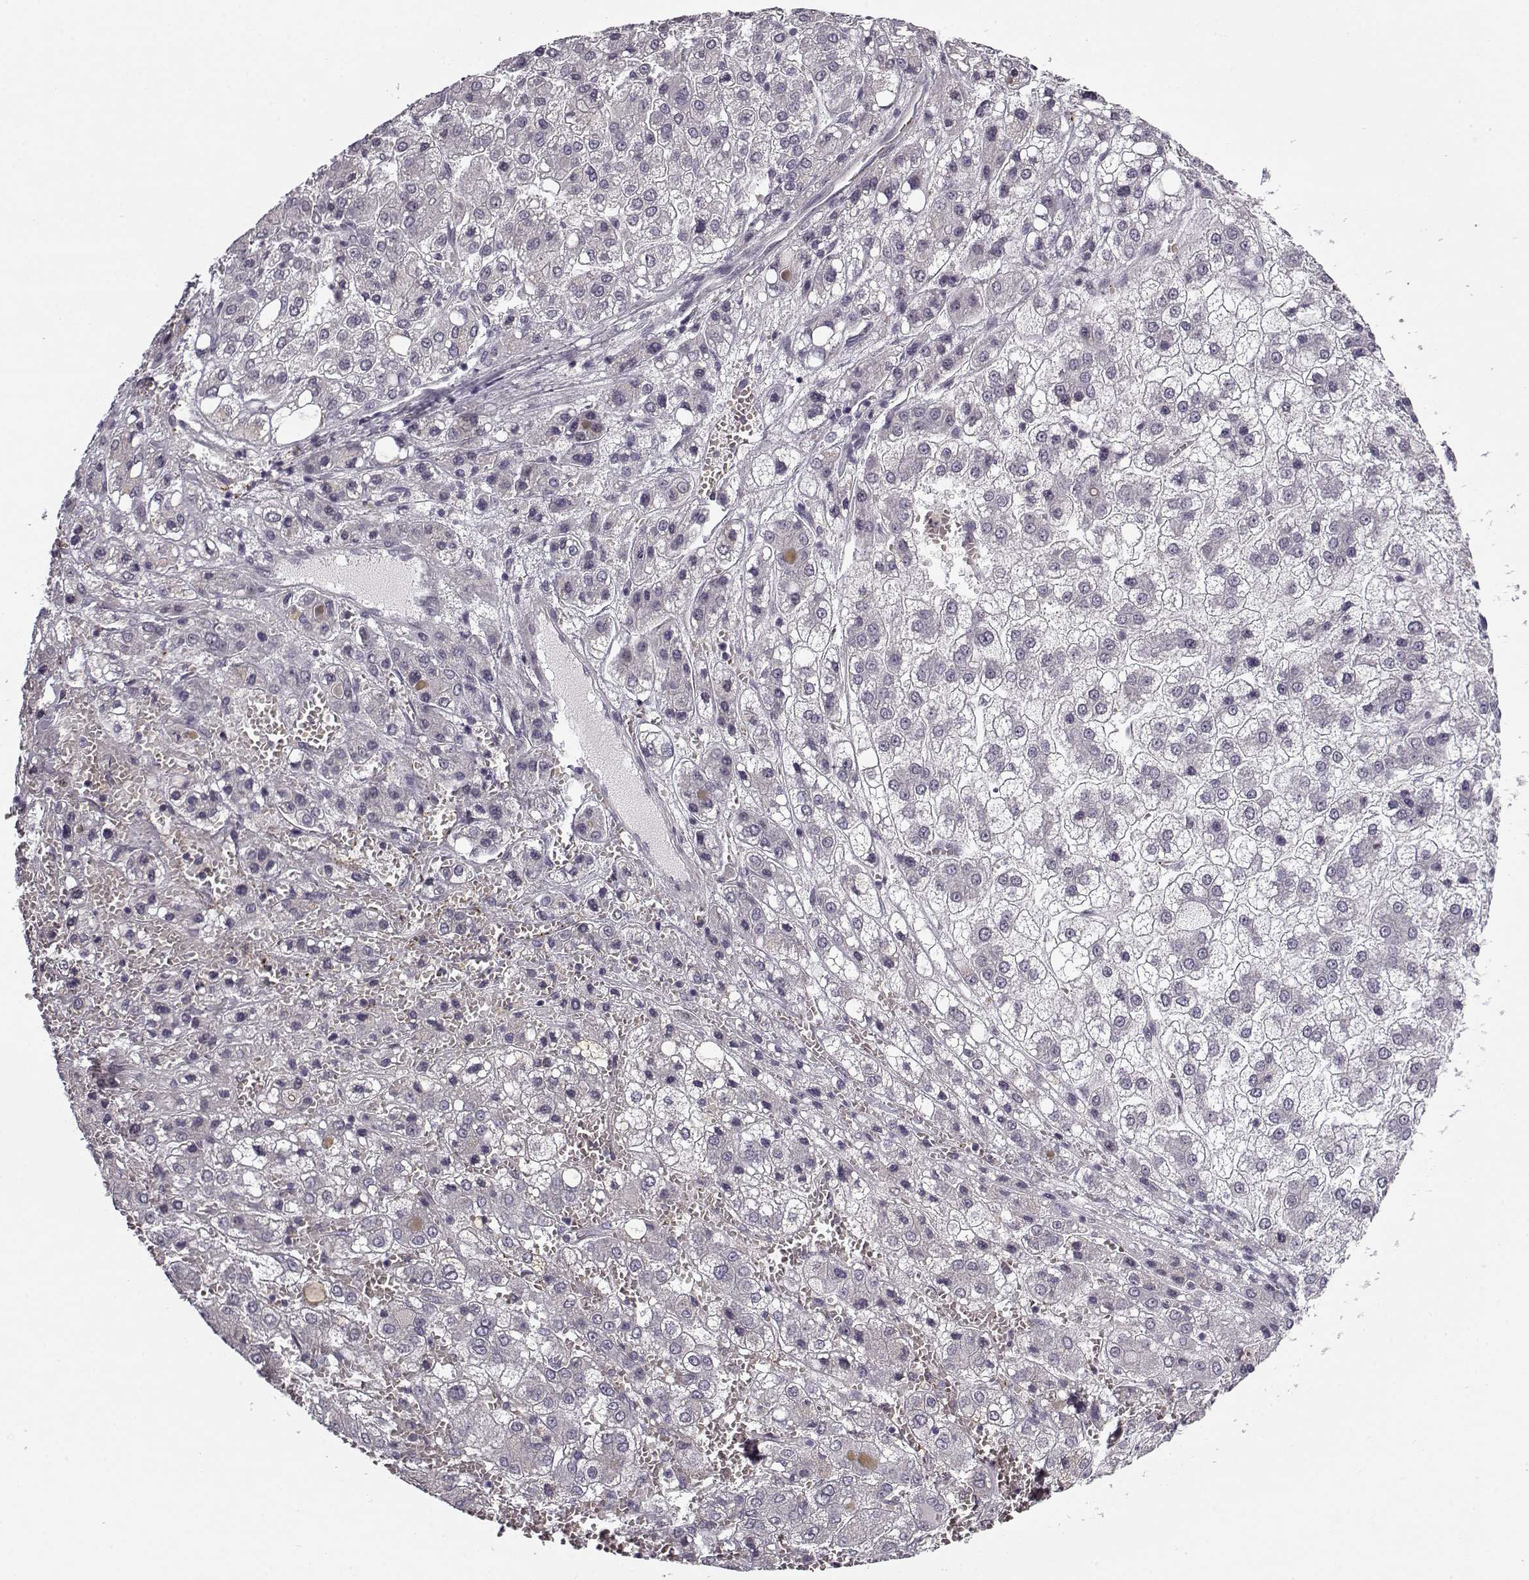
{"staining": {"intensity": "negative", "quantity": "none", "location": "none"}, "tissue": "liver cancer", "cell_type": "Tumor cells", "image_type": "cancer", "snomed": [{"axis": "morphology", "description": "Carcinoma, Hepatocellular, NOS"}, {"axis": "topography", "description": "Liver"}], "caption": "This is a photomicrograph of immunohistochemistry staining of liver cancer, which shows no expression in tumor cells.", "gene": "SNCA", "patient": {"sex": "male", "age": 73}}